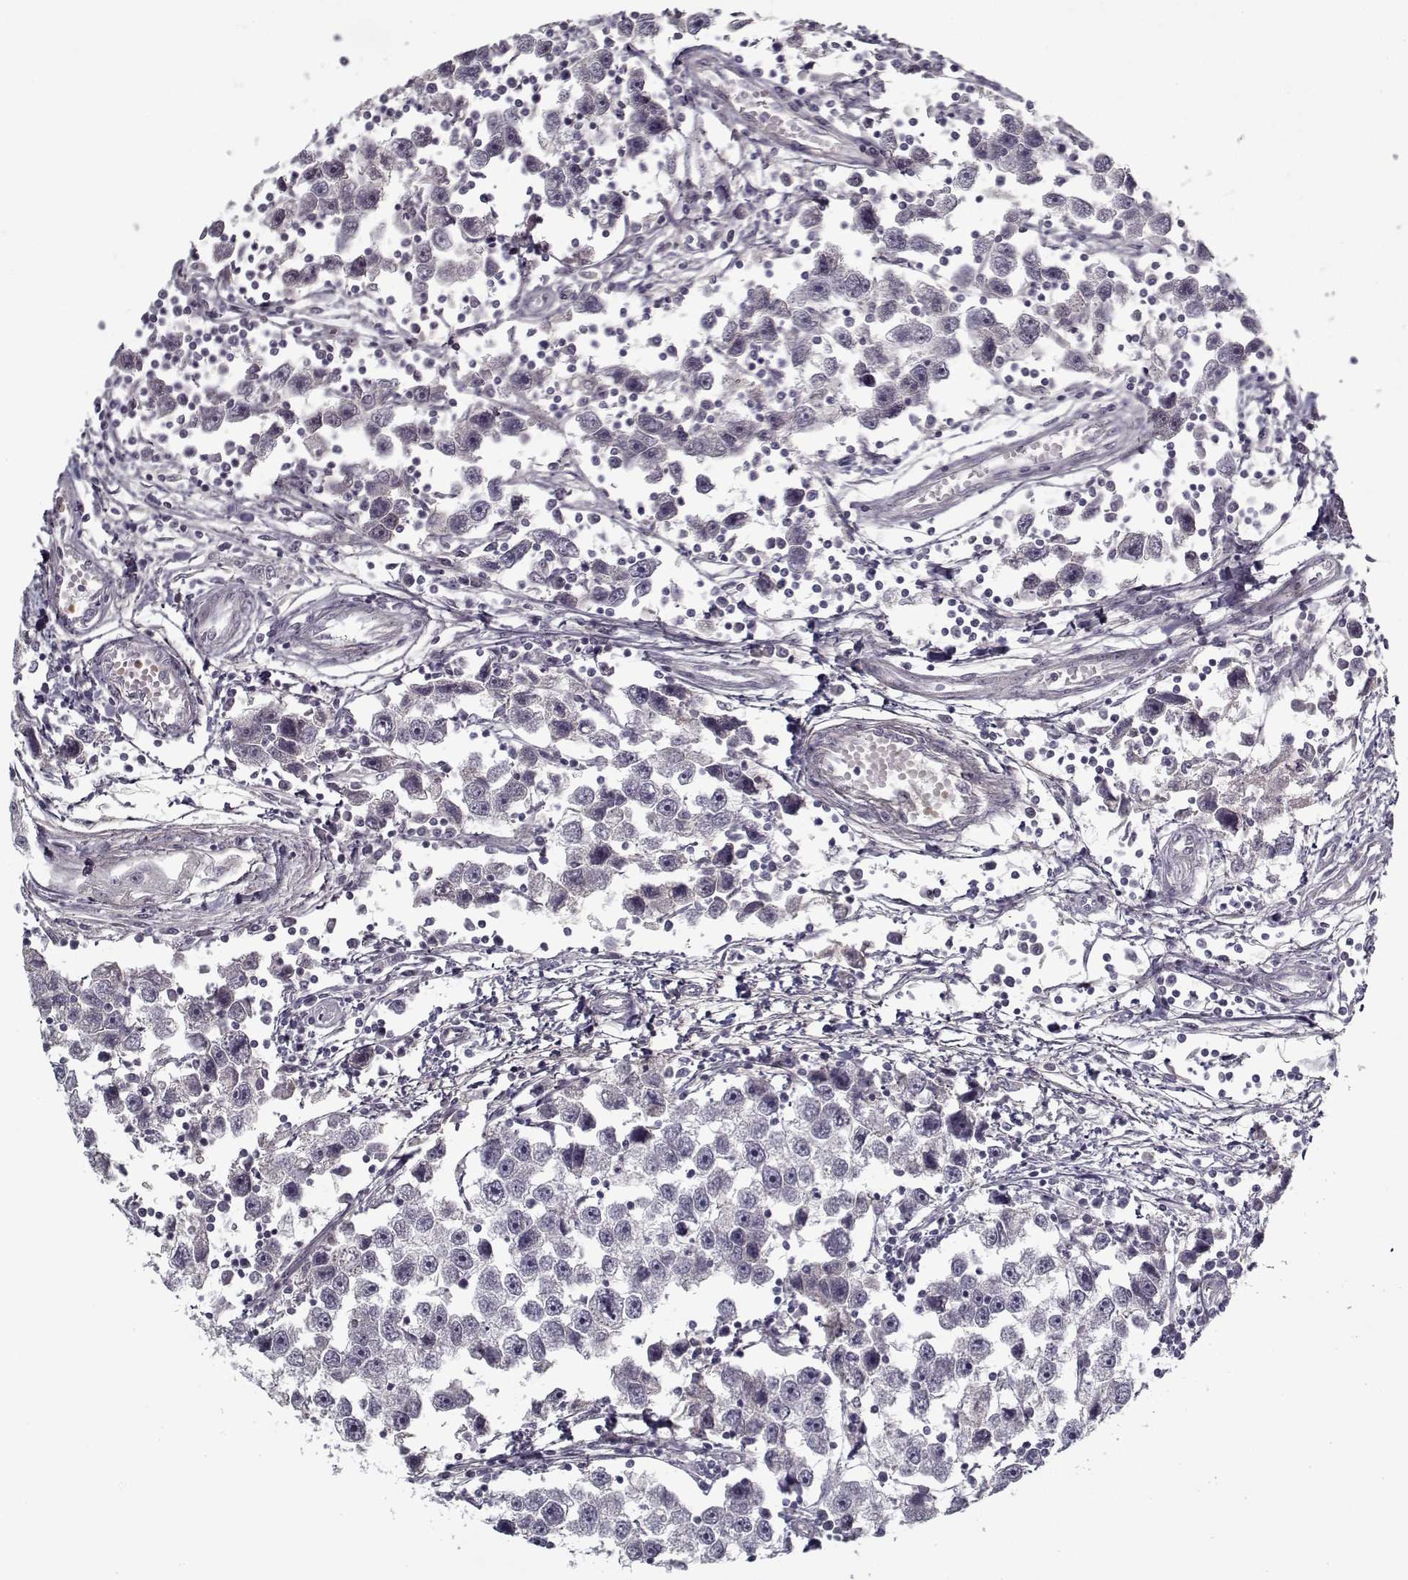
{"staining": {"intensity": "negative", "quantity": "none", "location": "none"}, "tissue": "testis cancer", "cell_type": "Tumor cells", "image_type": "cancer", "snomed": [{"axis": "morphology", "description": "Seminoma, NOS"}, {"axis": "topography", "description": "Testis"}], "caption": "Testis cancer (seminoma) stained for a protein using immunohistochemistry demonstrates no staining tumor cells.", "gene": "LAMA2", "patient": {"sex": "male", "age": 30}}